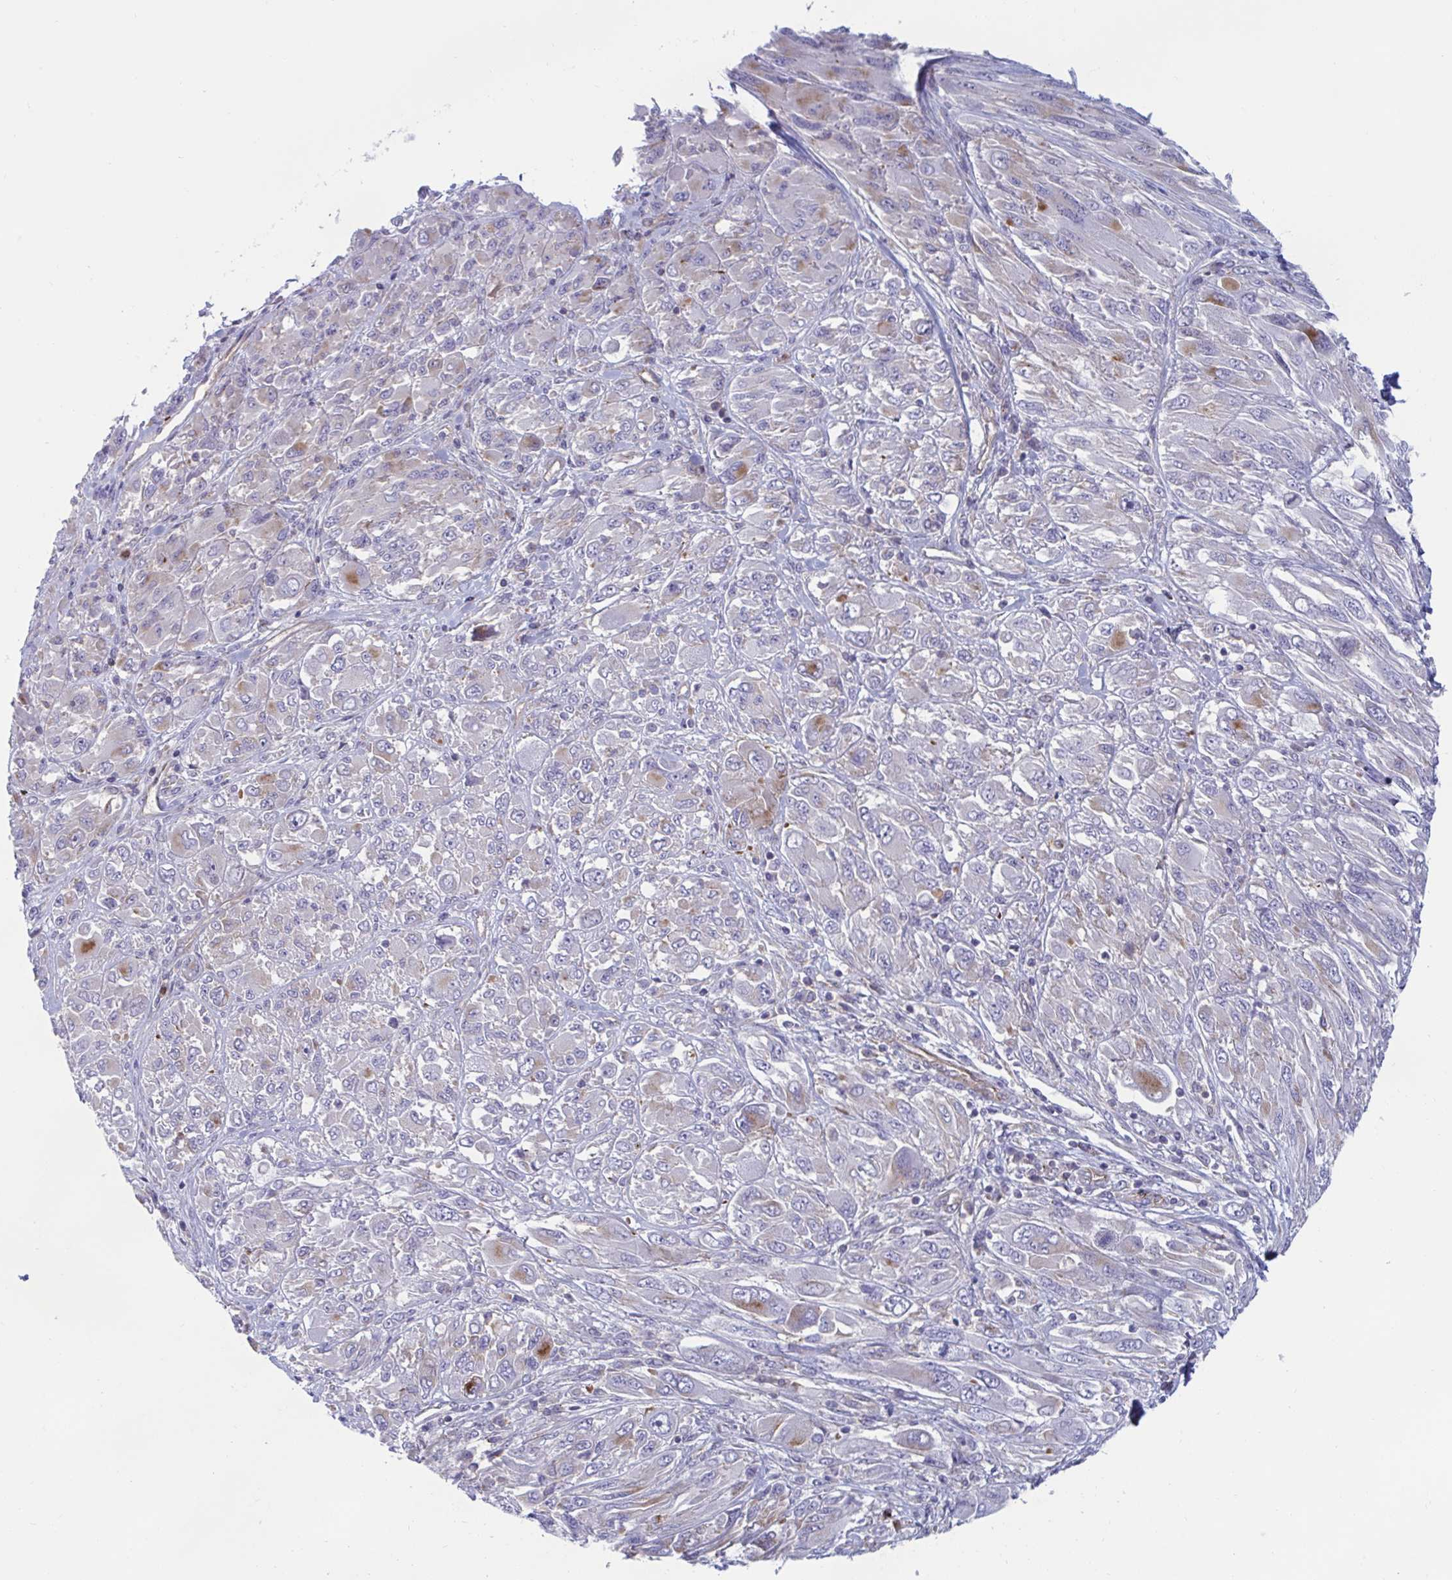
{"staining": {"intensity": "negative", "quantity": "none", "location": "none"}, "tissue": "melanoma", "cell_type": "Tumor cells", "image_type": "cancer", "snomed": [{"axis": "morphology", "description": "Malignant melanoma, NOS"}, {"axis": "topography", "description": "Skin"}], "caption": "A micrograph of melanoma stained for a protein exhibits no brown staining in tumor cells. (Immunohistochemistry, brightfield microscopy, high magnification).", "gene": "SLC9A6", "patient": {"sex": "female", "age": 91}}